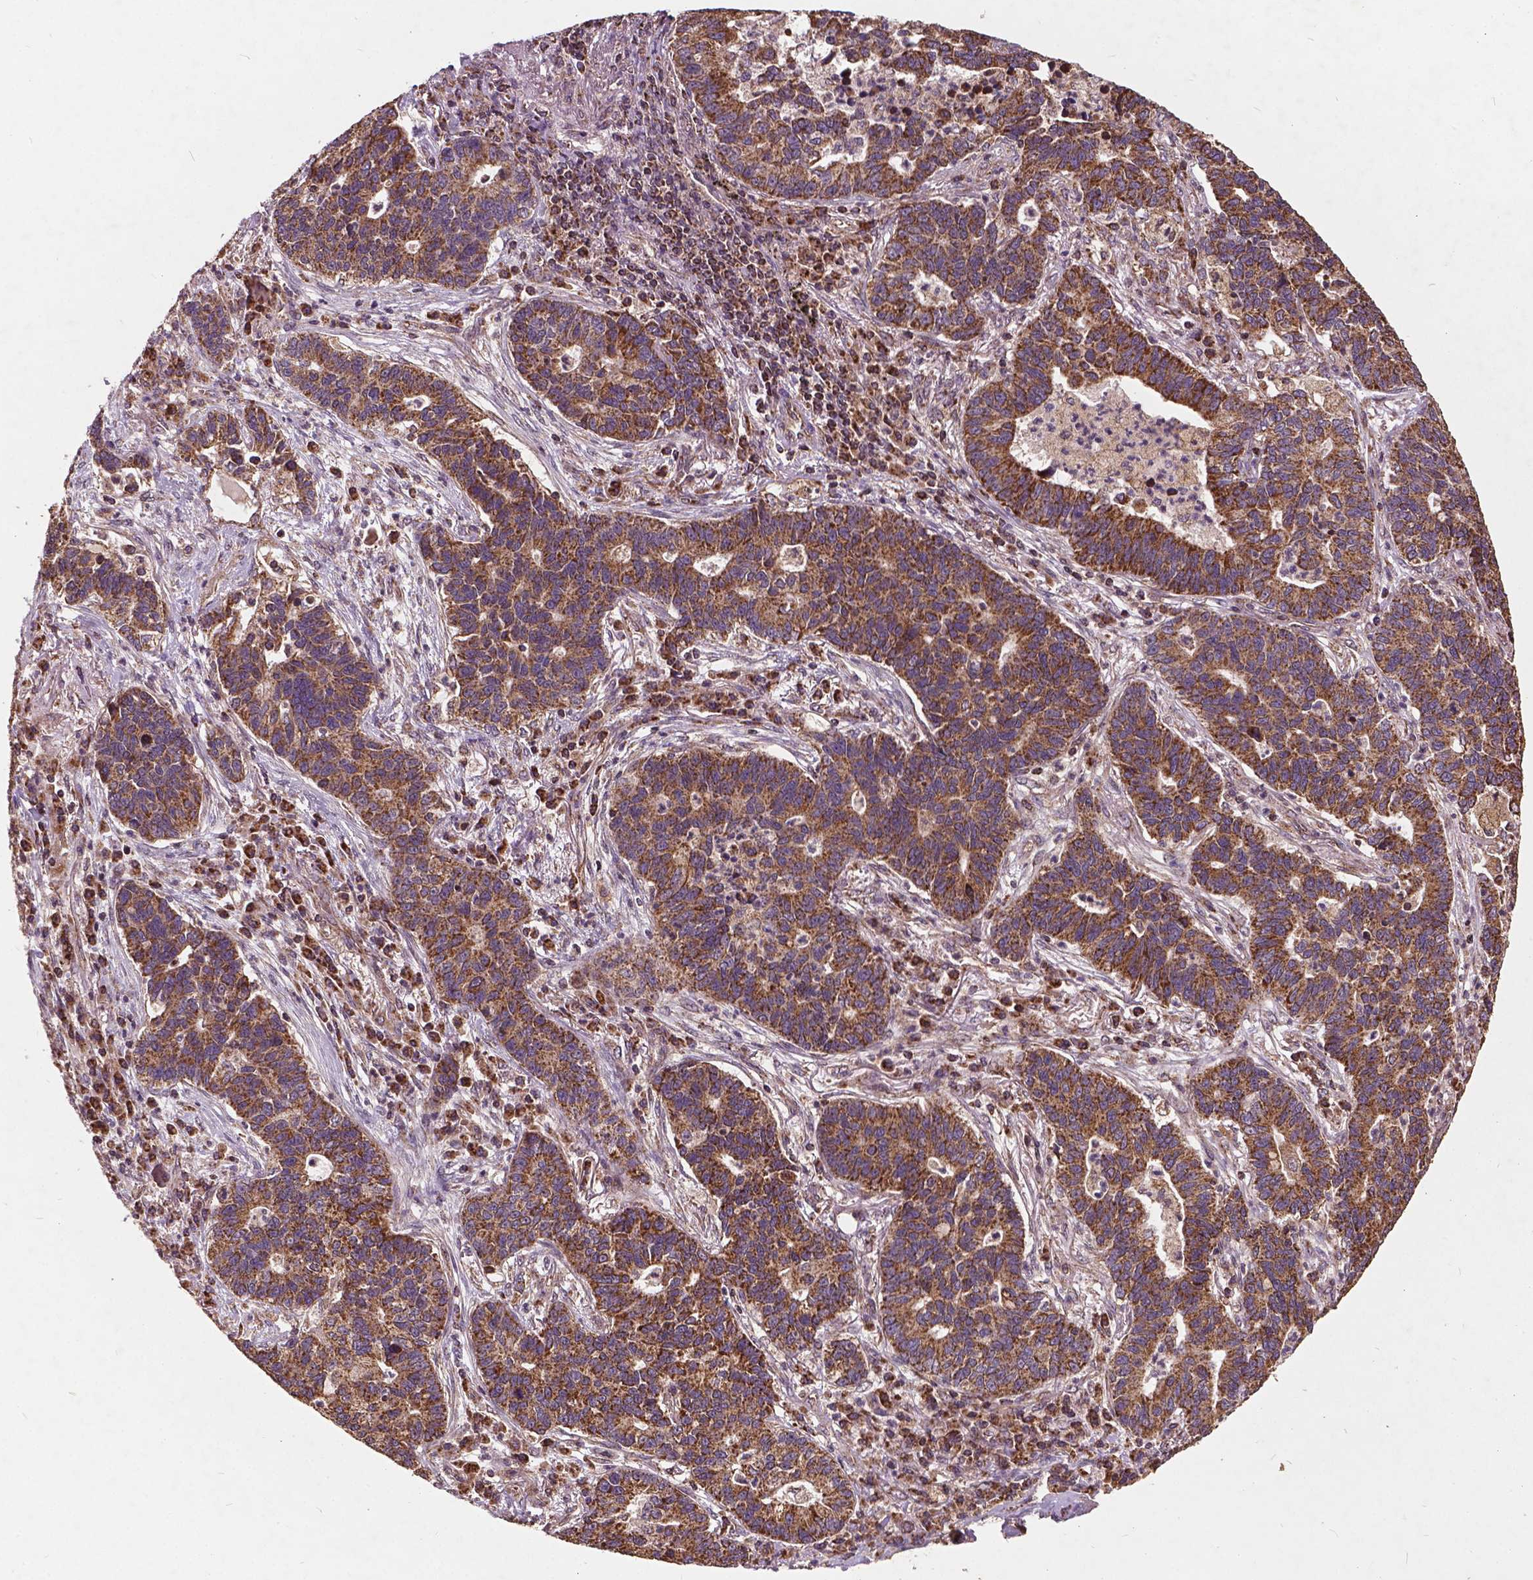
{"staining": {"intensity": "moderate", "quantity": ">75%", "location": "cytoplasmic/membranous"}, "tissue": "lung cancer", "cell_type": "Tumor cells", "image_type": "cancer", "snomed": [{"axis": "morphology", "description": "Adenocarcinoma, NOS"}, {"axis": "topography", "description": "Lung"}], "caption": "Adenocarcinoma (lung) stained for a protein (brown) displays moderate cytoplasmic/membranous positive expression in about >75% of tumor cells.", "gene": "UBXN2A", "patient": {"sex": "female", "age": 57}}